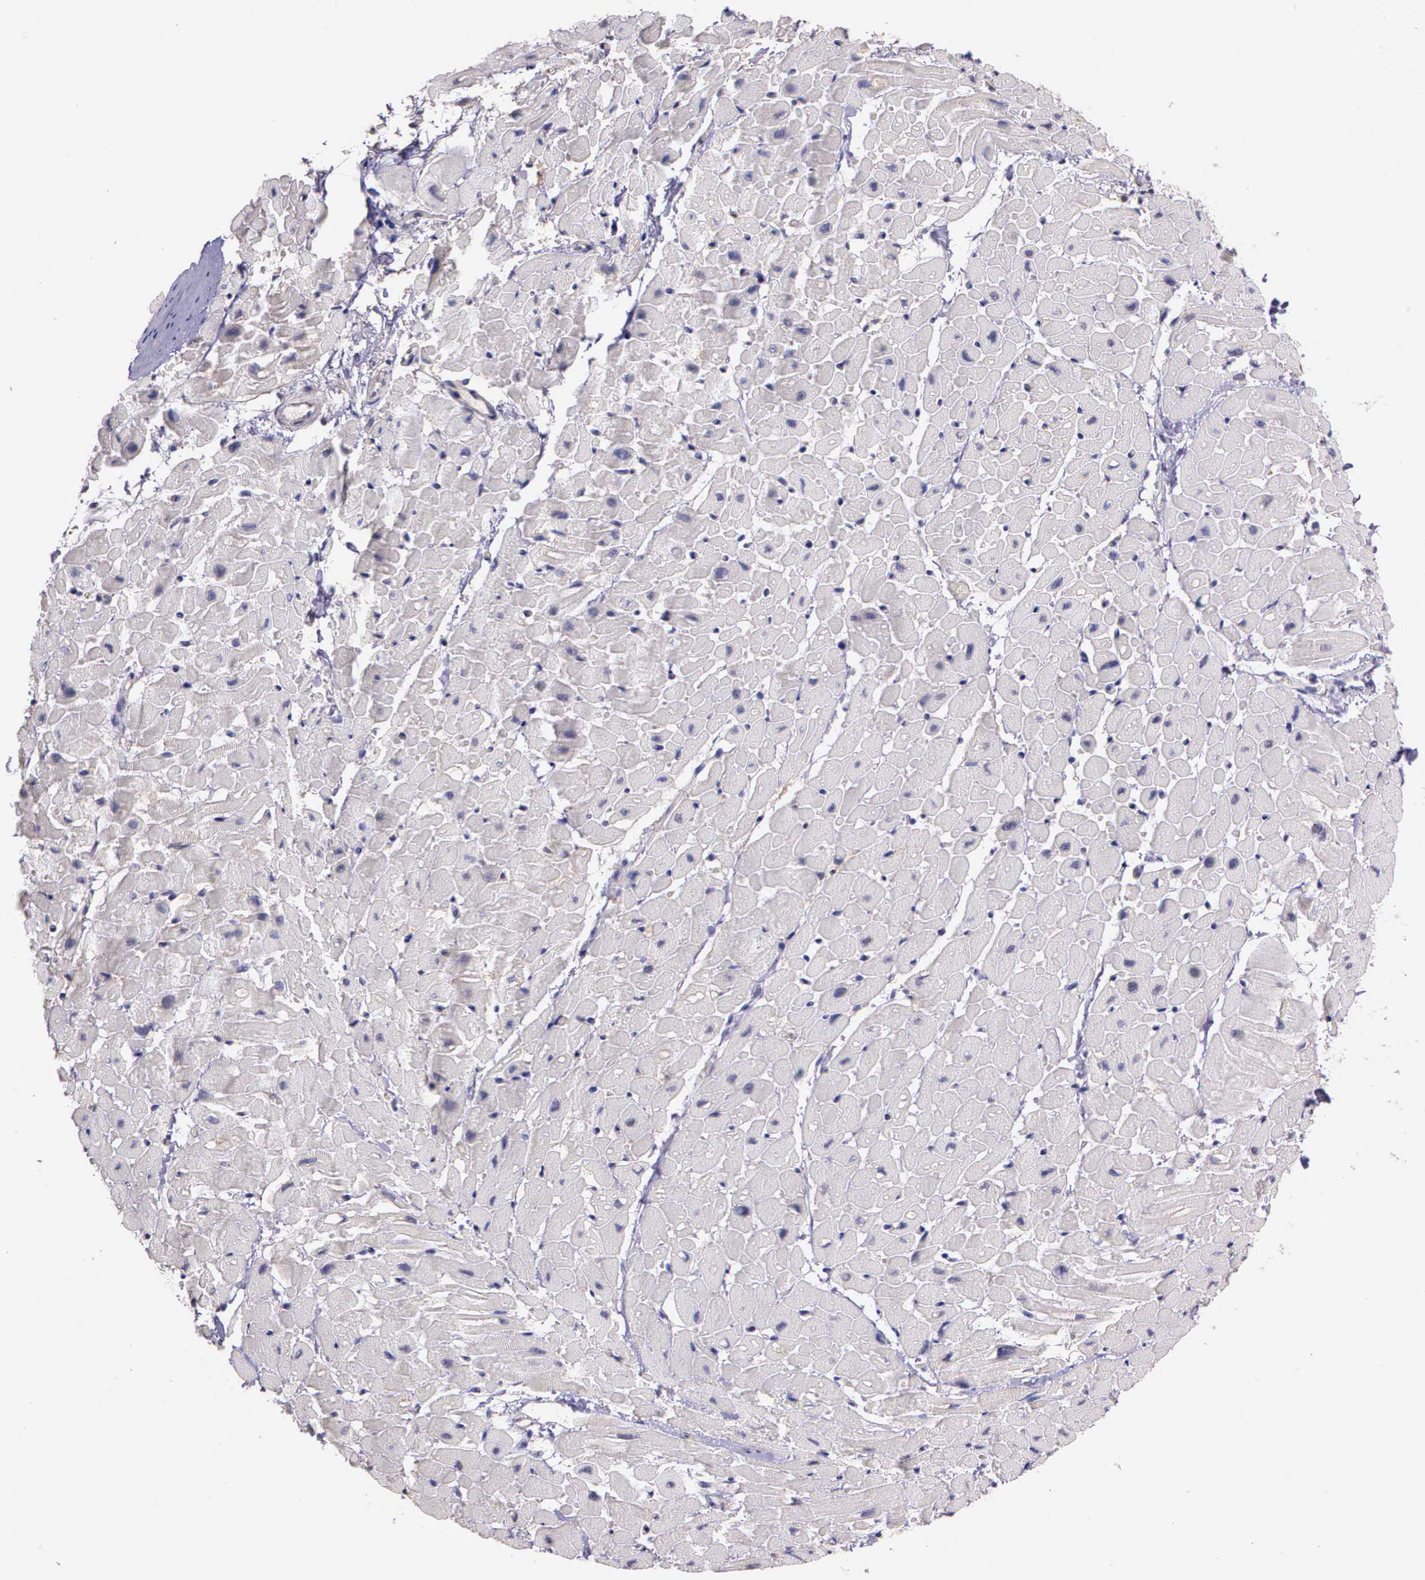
{"staining": {"intensity": "negative", "quantity": "none", "location": "none"}, "tissue": "heart muscle", "cell_type": "Cardiomyocytes", "image_type": "normal", "snomed": [{"axis": "morphology", "description": "Normal tissue, NOS"}, {"axis": "topography", "description": "Heart"}], "caption": "Heart muscle stained for a protein using immunohistochemistry exhibits no staining cardiomyocytes.", "gene": "IGBP1P2", "patient": {"sex": "male", "age": 45}}